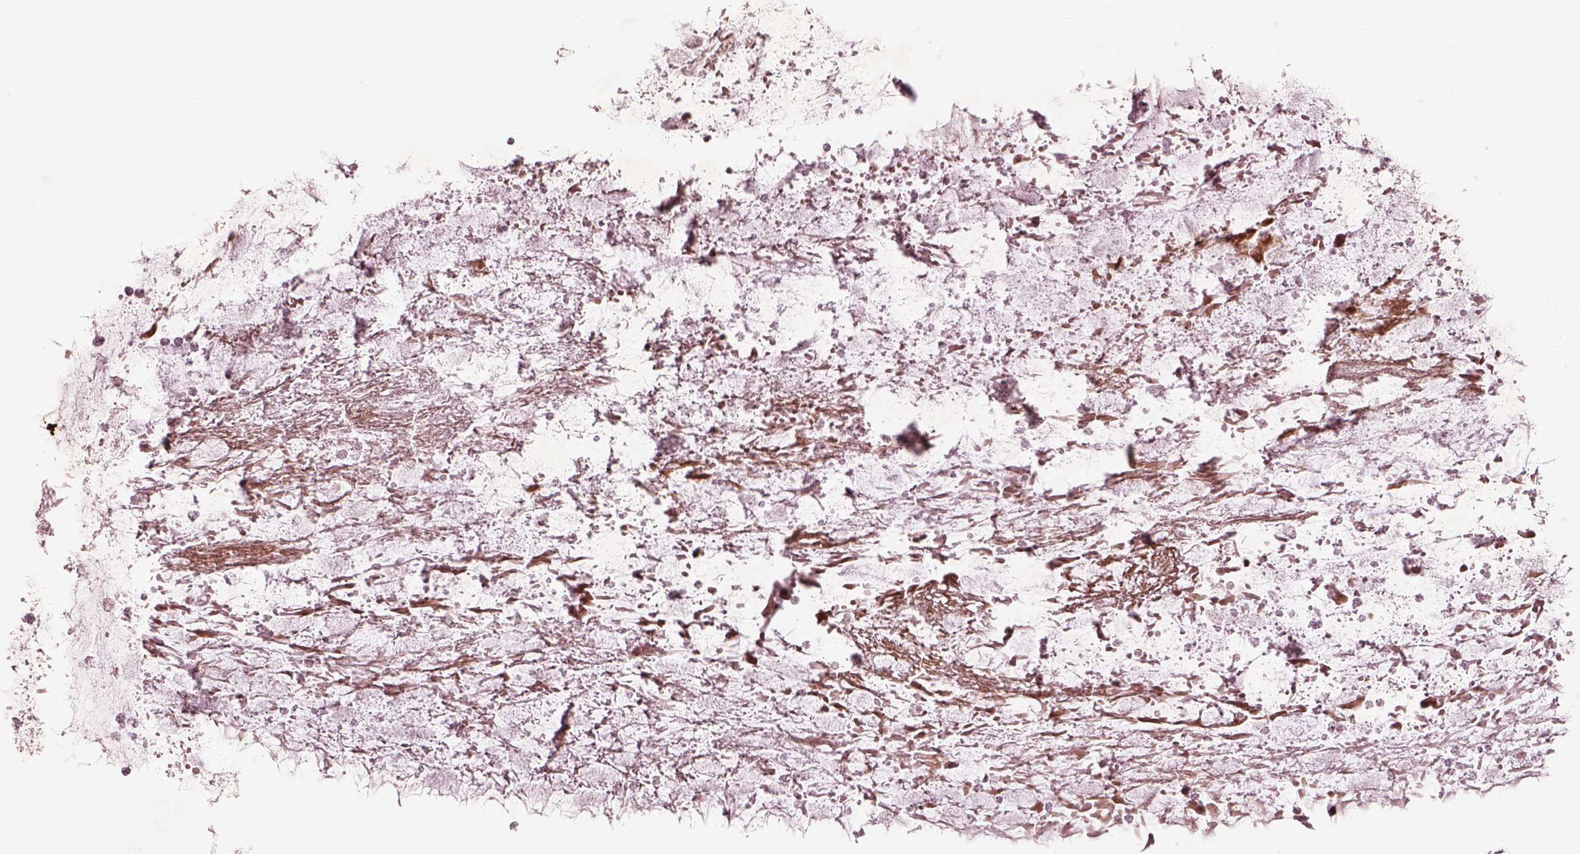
{"staining": {"intensity": "negative", "quantity": "none", "location": "none"}, "tissue": "ovarian cancer", "cell_type": "Tumor cells", "image_type": "cancer", "snomed": [{"axis": "morphology", "description": "Cystadenocarcinoma, mucinous, NOS"}, {"axis": "topography", "description": "Ovary"}], "caption": "Protein analysis of ovarian mucinous cystadenocarcinoma displays no significant staining in tumor cells.", "gene": "DUOXA2", "patient": {"sex": "female", "age": 67}}